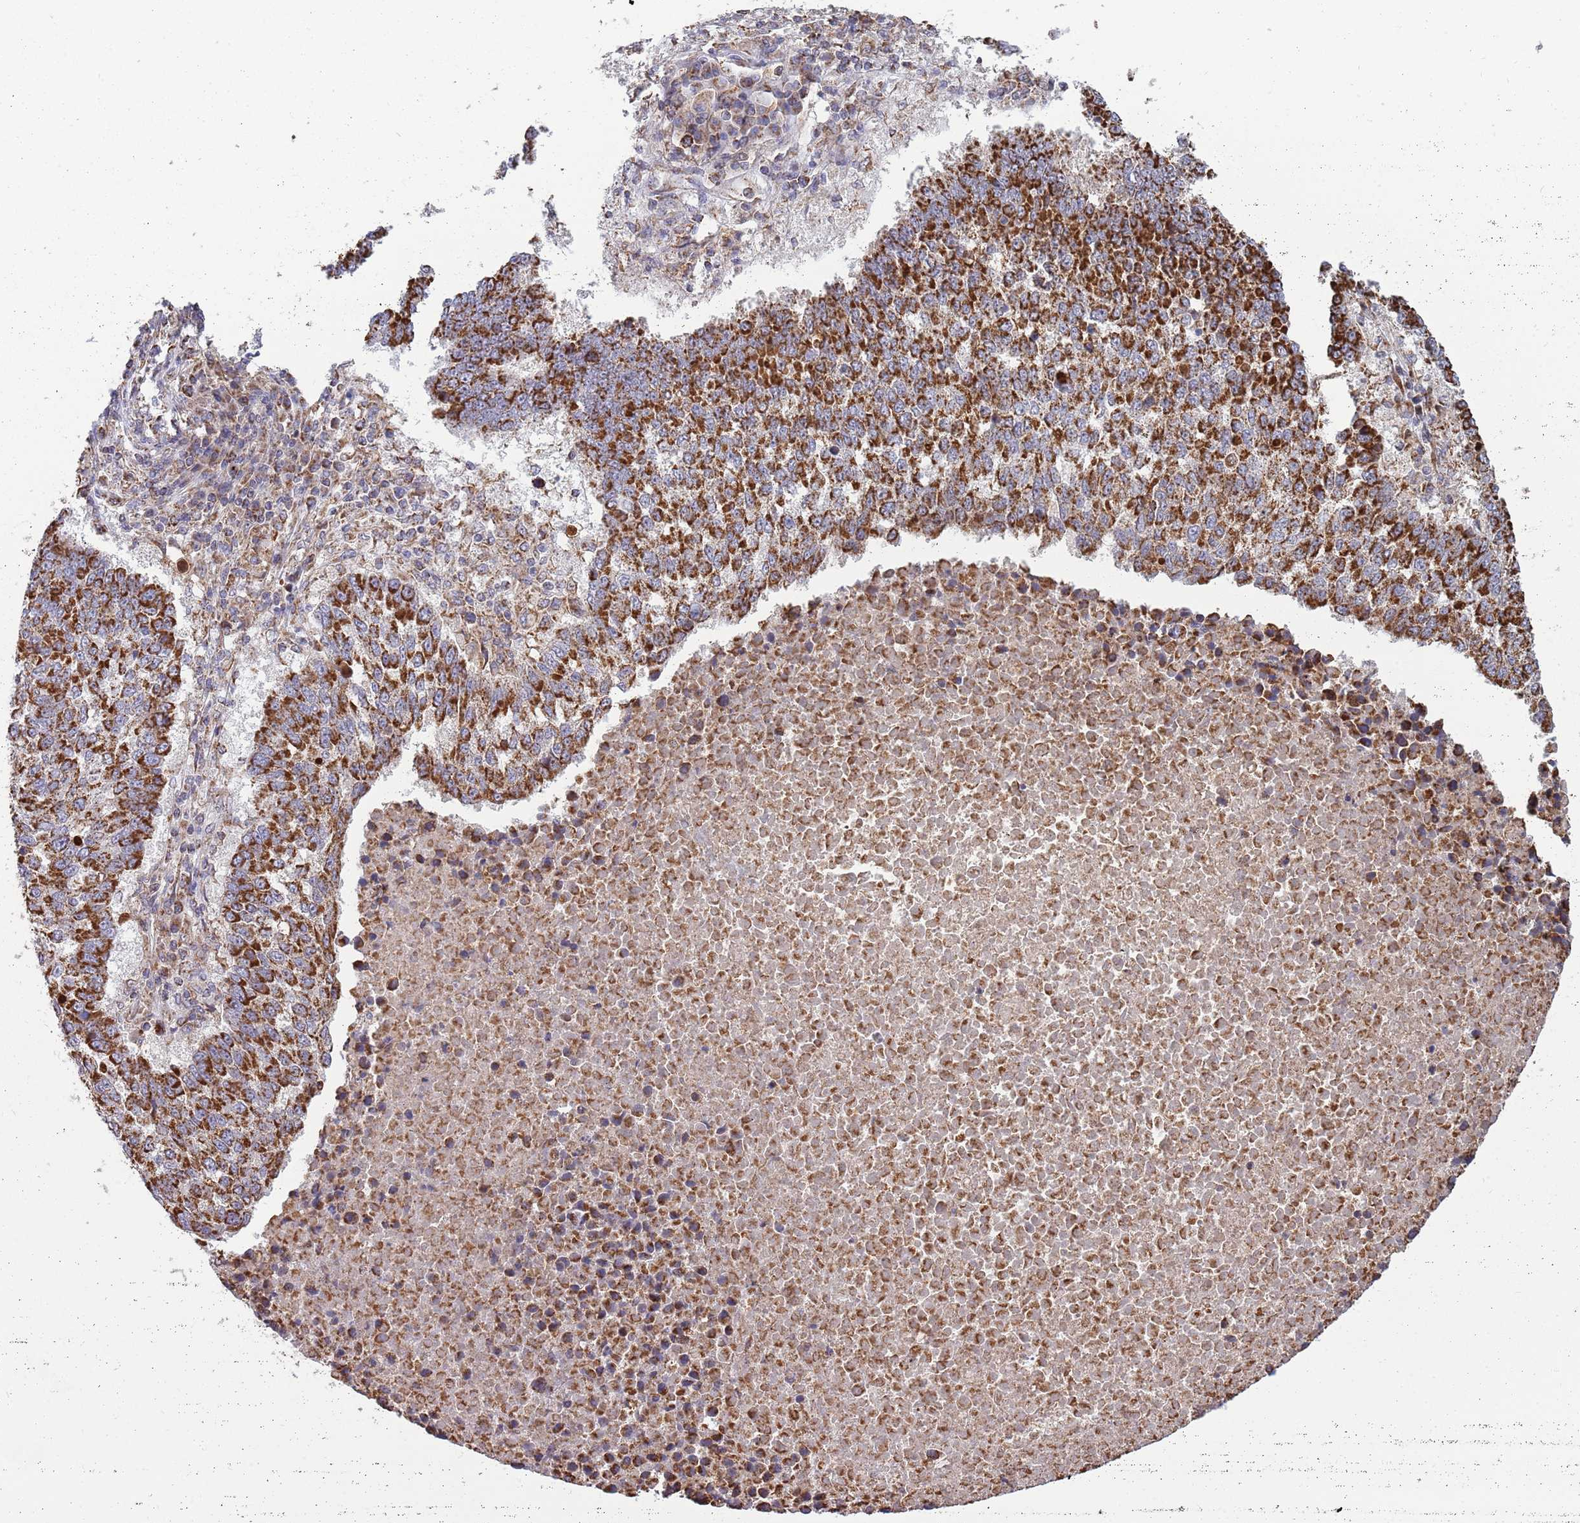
{"staining": {"intensity": "strong", "quantity": ">75%", "location": "cytoplasmic/membranous"}, "tissue": "lung cancer", "cell_type": "Tumor cells", "image_type": "cancer", "snomed": [{"axis": "morphology", "description": "Squamous cell carcinoma, NOS"}, {"axis": "topography", "description": "Lung"}], "caption": "A high-resolution micrograph shows IHC staining of lung cancer (squamous cell carcinoma), which reveals strong cytoplasmic/membranous positivity in approximately >75% of tumor cells.", "gene": "VPS16", "patient": {"sex": "male", "age": 73}}